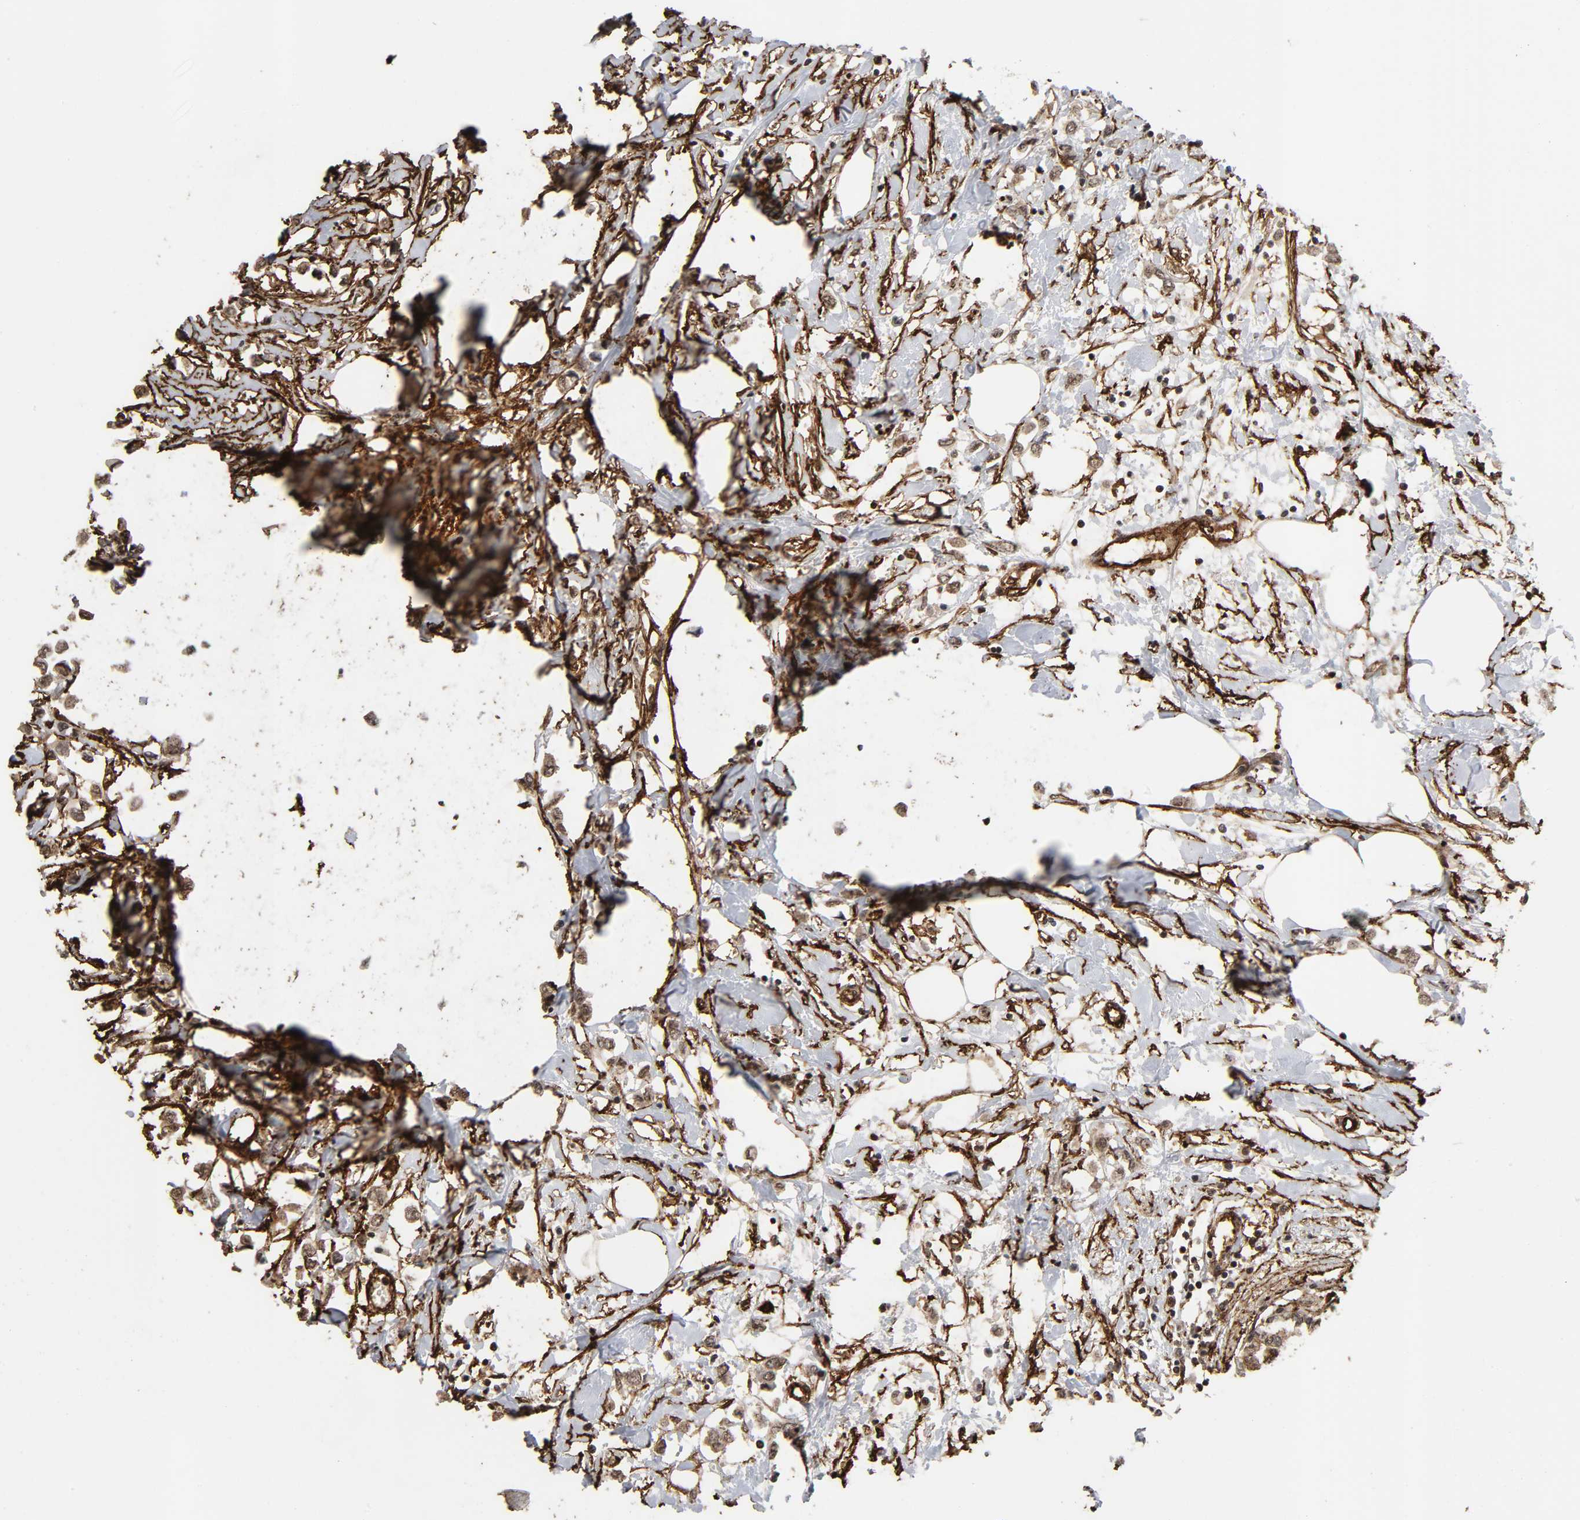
{"staining": {"intensity": "weak", "quantity": ">75%", "location": "cytoplasmic/membranous,nuclear"}, "tissue": "breast cancer", "cell_type": "Tumor cells", "image_type": "cancer", "snomed": [{"axis": "morphology", "description": "Lobular carcinoma"}, {"axis": "topography", "description": "Breast"}], "caption": "Breast lobular carcinoma stained for a protein (brown) reveals weak cytoplasmic/membranous and nuclear positive expression in about >75% of tumor cells.", "gene": "AHNAK2", "patient": {"sex": "female", "age": 51}}